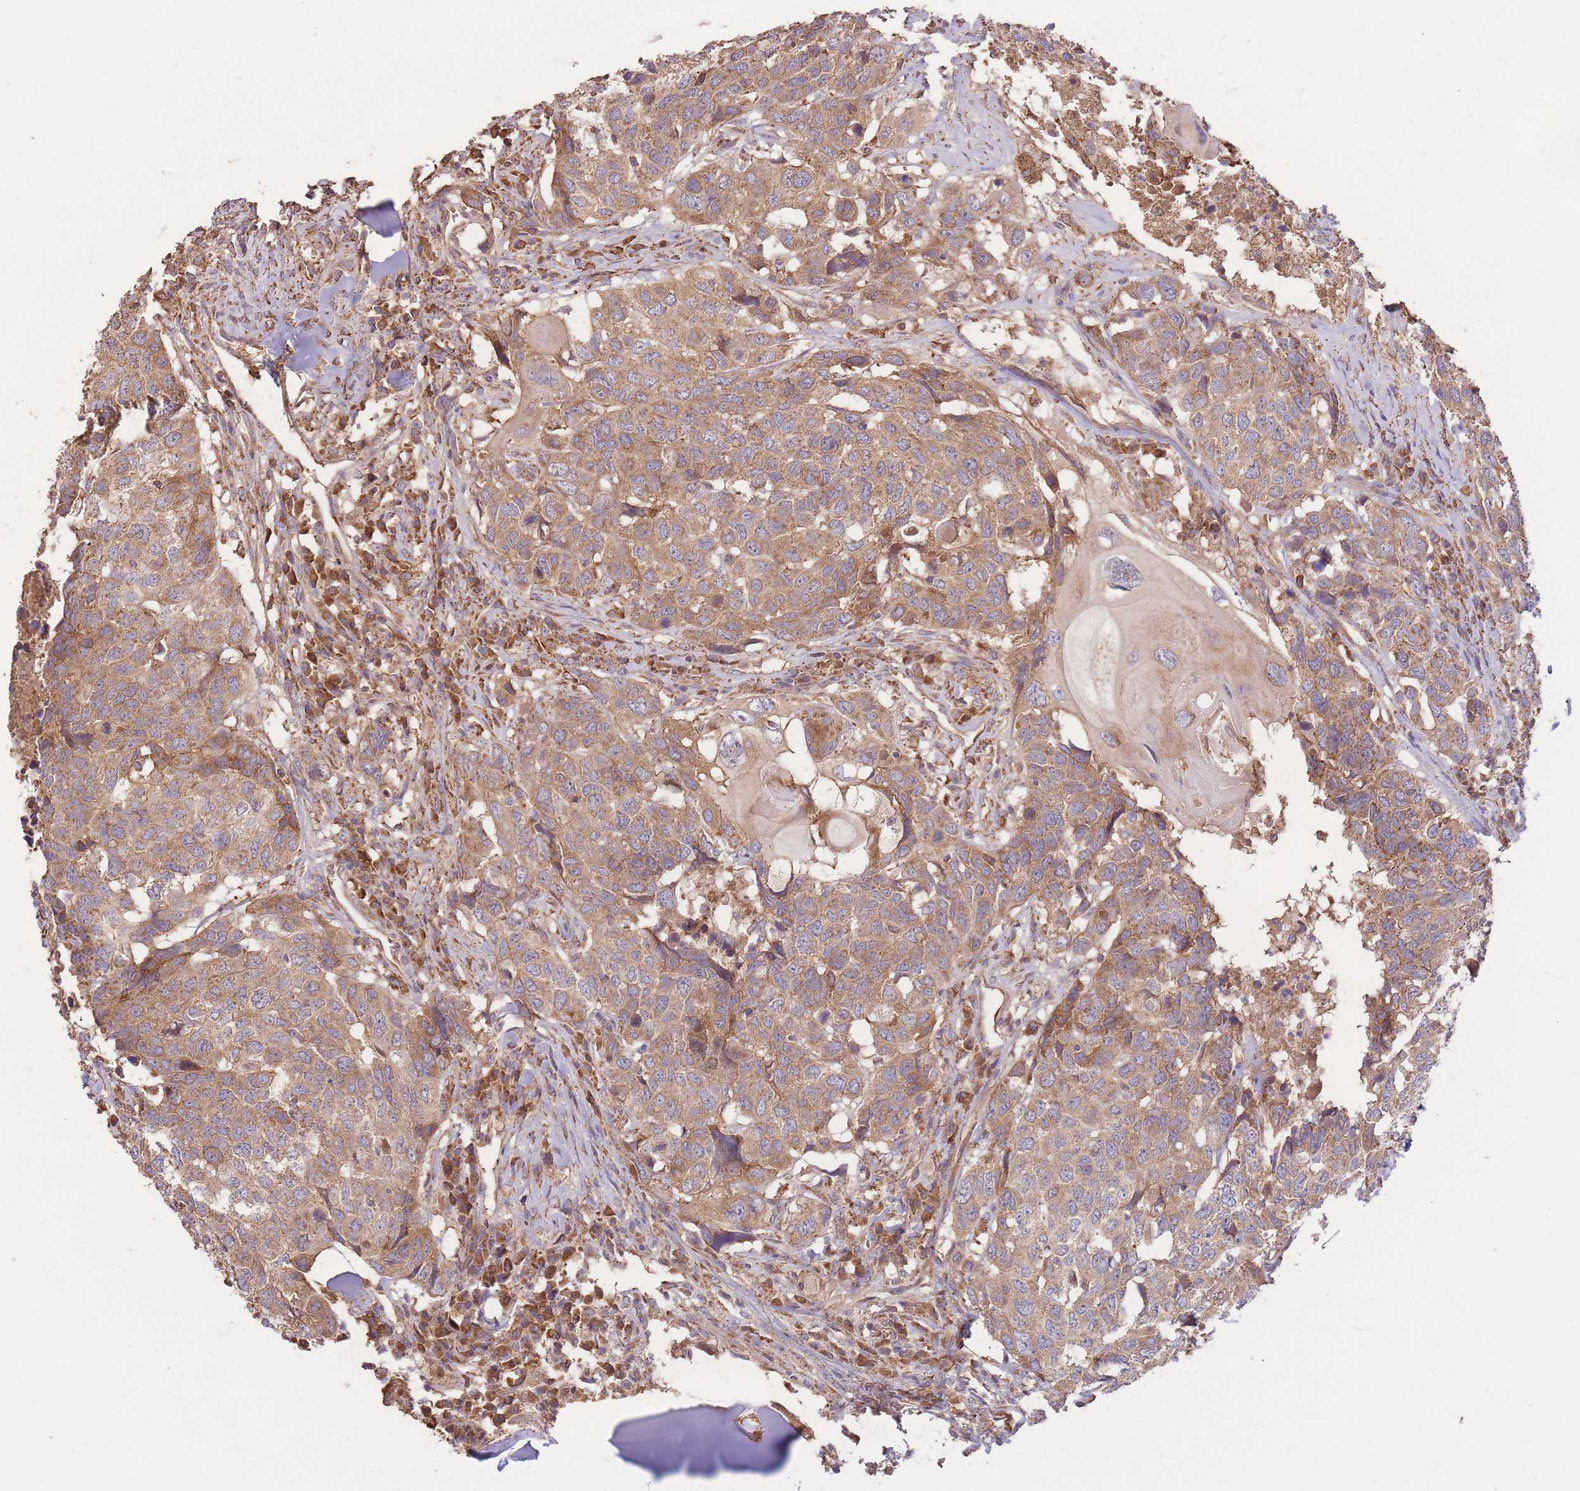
{"staining": {"intensity": "moderate", "quantity": ">75%", "location": "cytoplasmic/membranous"}, "tissue": "head and neck cancer", "cell_type": "Tumor cells", "image_type": "cancer", "snomed": [{"axis": "morphology", "description": "Squamous cell carcinoma, NOS"}, {"axis": "topography", "description": "Head-Neck"}], "caption": "Head and neck cancer tissue displays moderate cytoplasmic/membranous expression in about >75% of tumor cells, visualized by immunohistochemistry.", "gene": "EEF1AKMT1", "patient": {"sex": "male", "age": 66}}